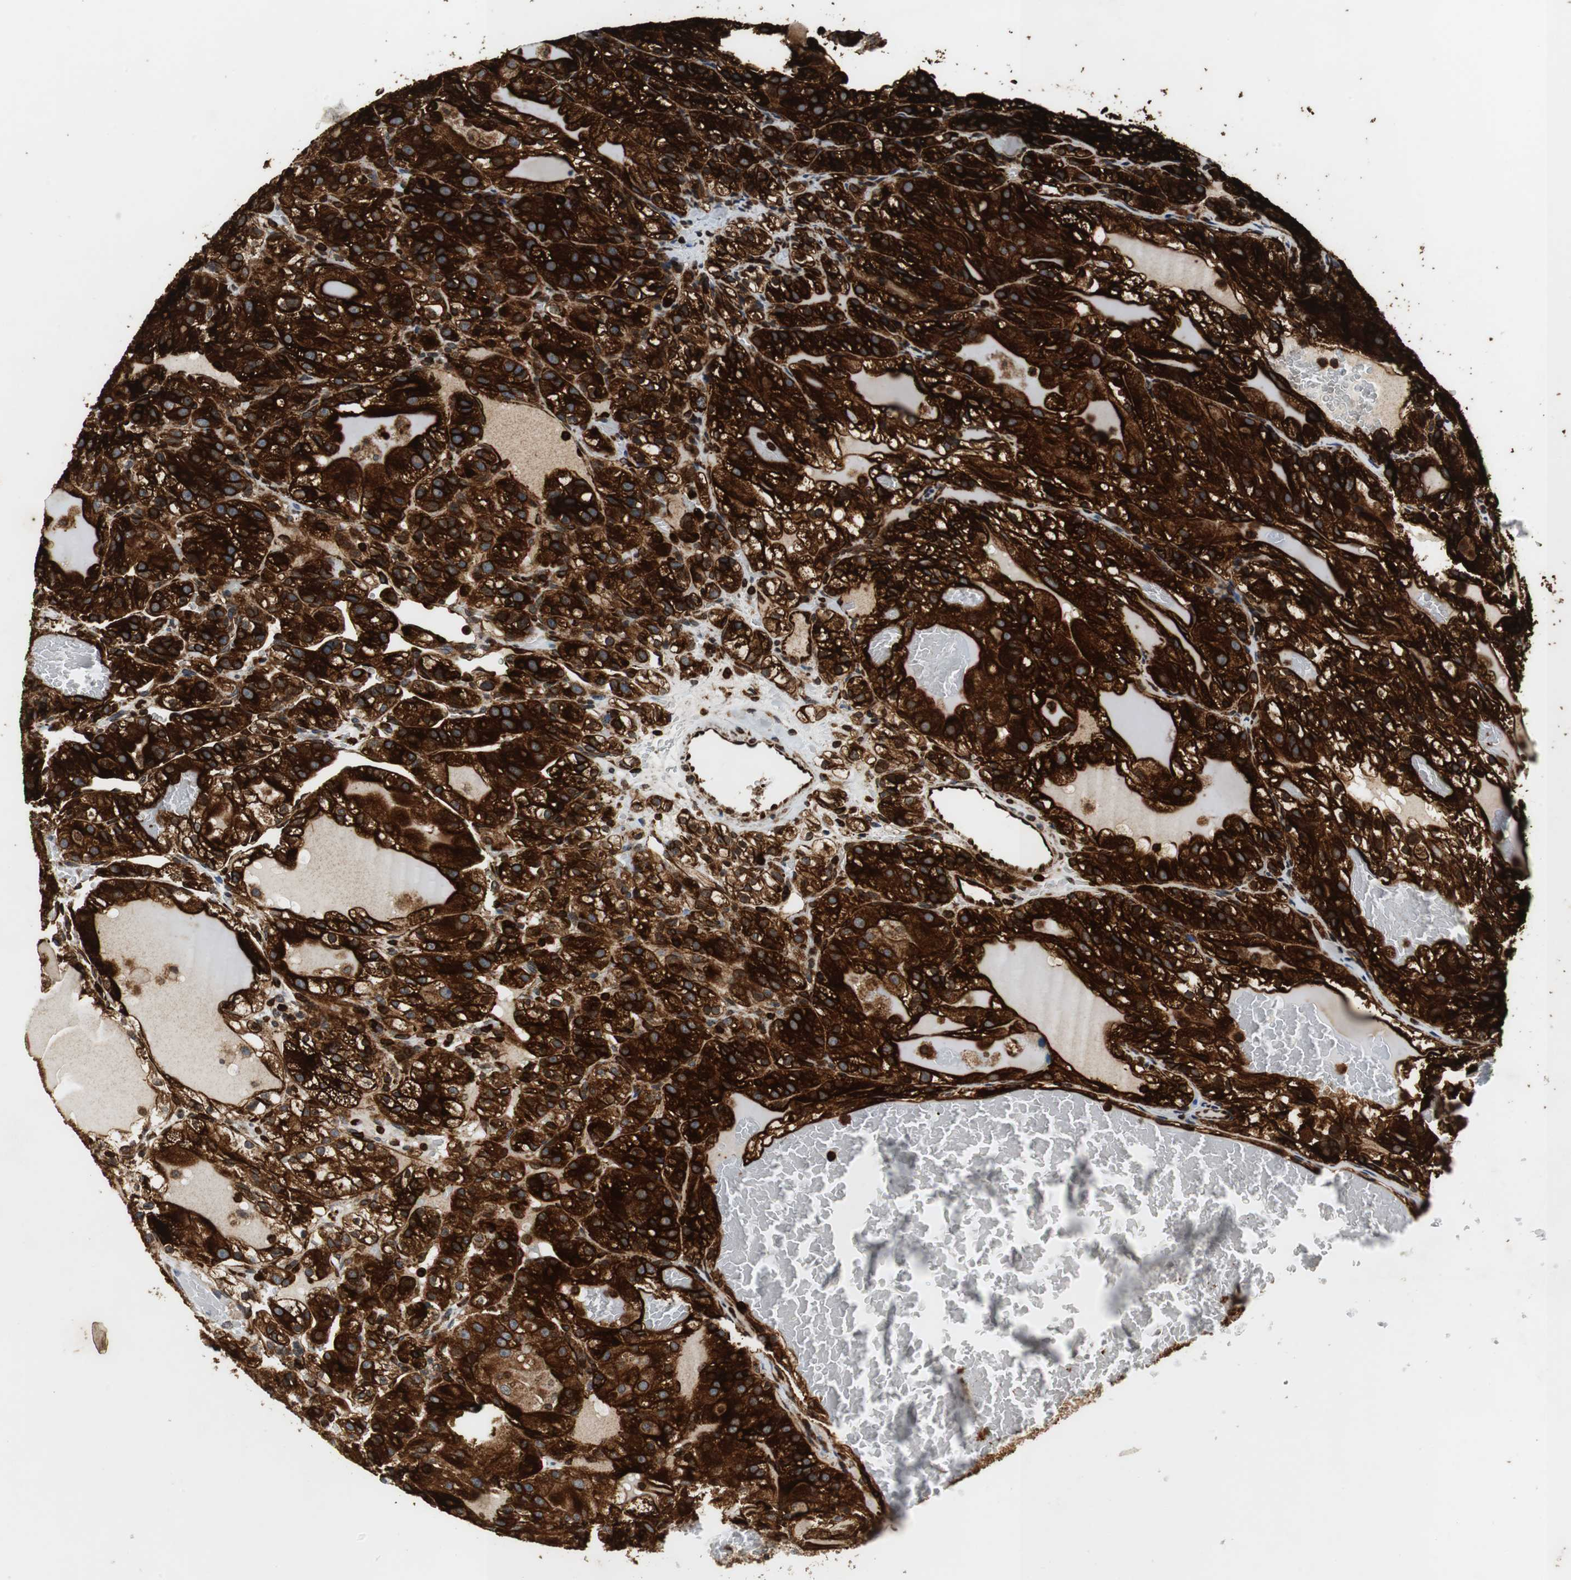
{"staining": {"intensity": "strong", "quantity": ">75%", "location": "cytoplasmic/membranous"}, "tissue": "renal cancer", "cell_type": "Tumor cells", "image_type": "cancer", "snomed": [{"axis": "morphology", "description": "Normal tissue, NOS"}, {"axis": "morphology", "description": "Adenocarcinoma, NOS"}, {"axis": "topography", "description": "Kidney"}], "caption": "Tumor cells display high levels of strong cytoplasmic/membranous expression in approximately >75% of cells in human adenocarcinoma (renal).", "gene": "TUBA4A", "patient": {"sex": "male", "age": 61}}